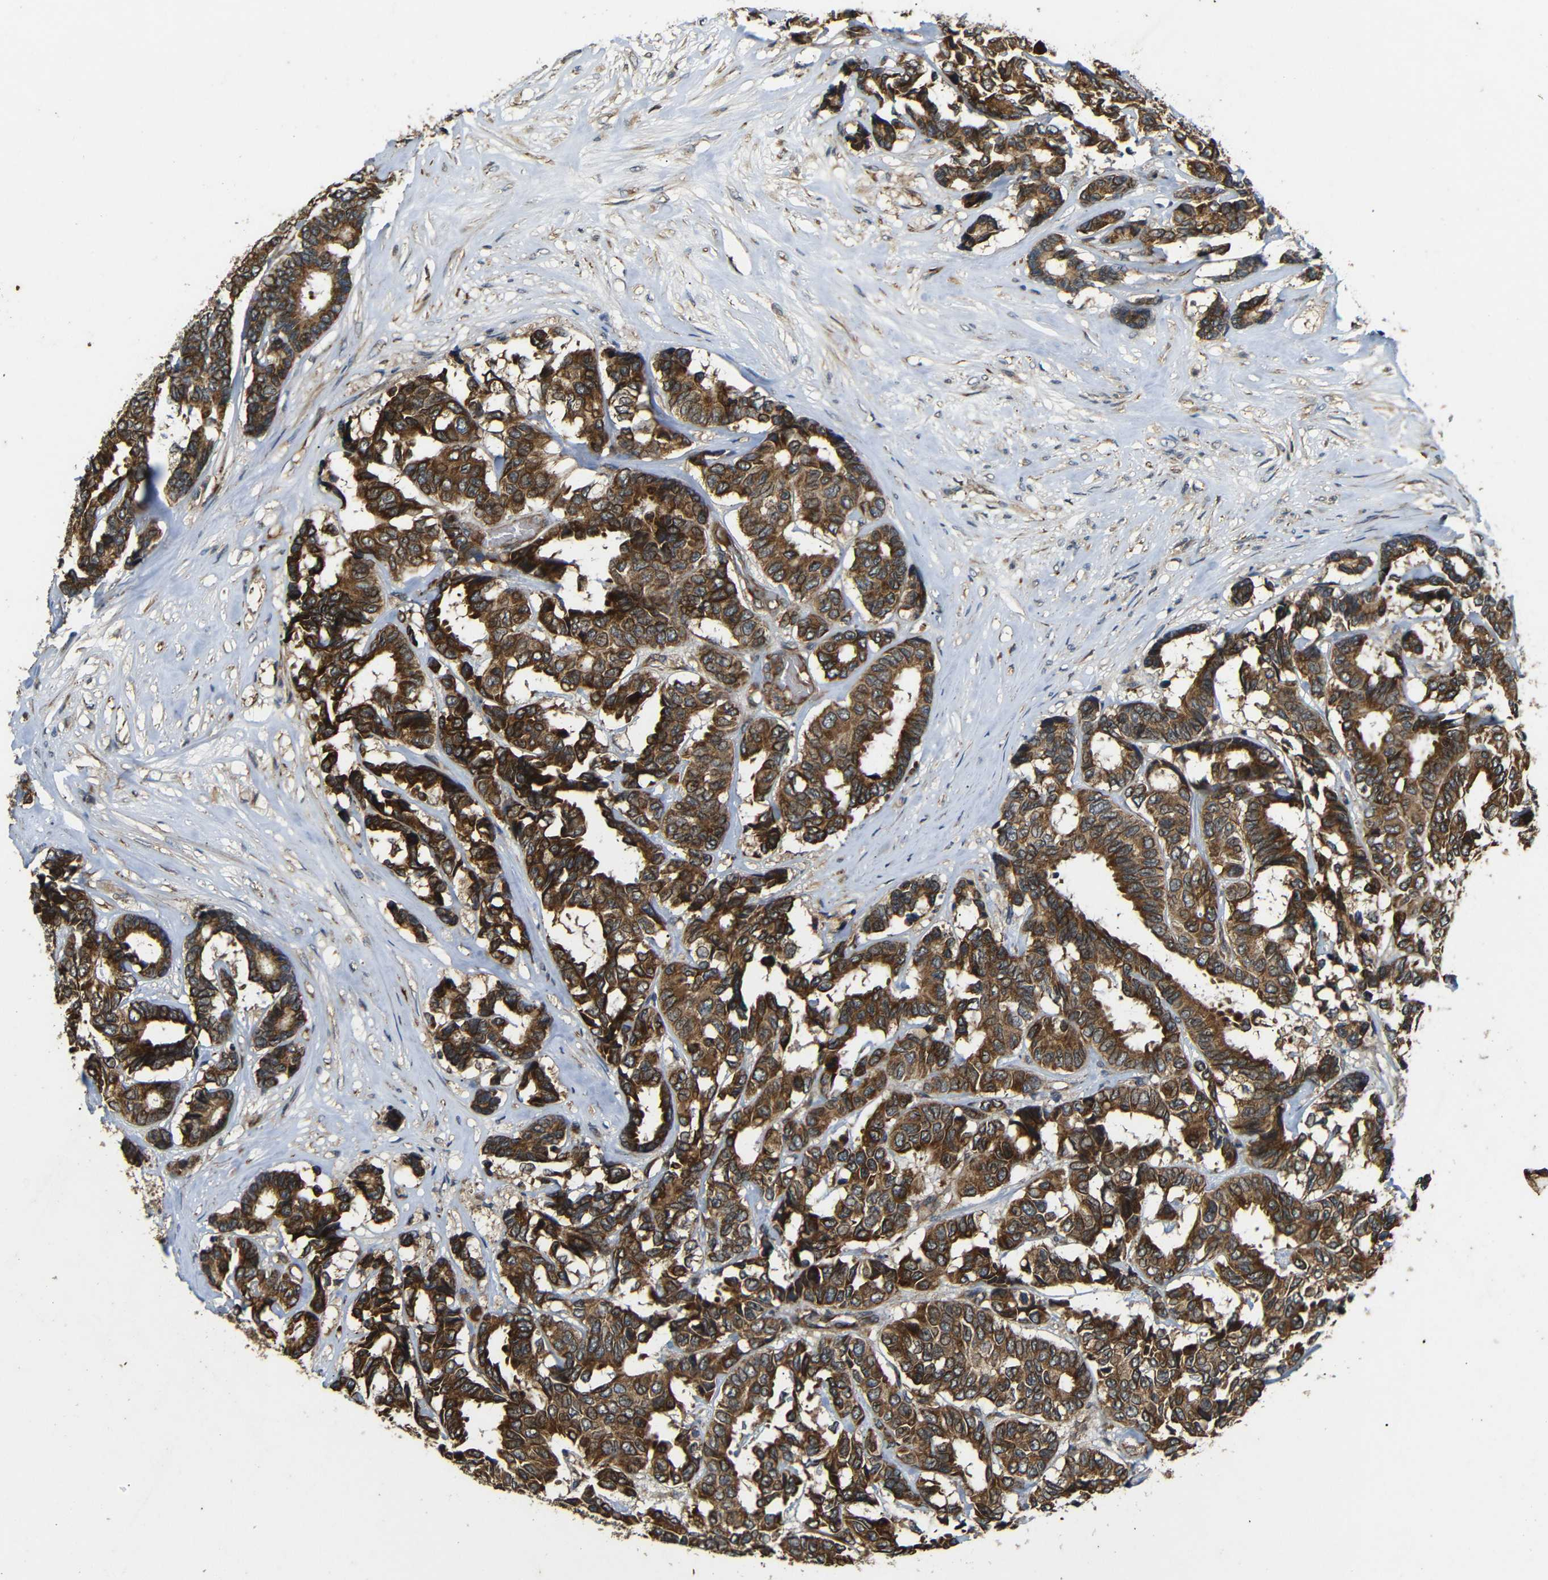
{"staining": {"intensity": "strong", "quantity": ">75%", "location": "cytoplasmic/membranous"}, "tissue": "breast cancer", "cell_type": "Tumor cells", "image_type": "cancer", "snomed": [{"axis": "morphology", "description": "Duct carcinoma"}, {"axis": "topography", "description": "Breast"}], "caption": "Protein expression analysis of intraductal carcinoma (breast) displays strong cytoplasmic/membranous positivity in about >75% of tumor cells. Using DAB (3,3'-diaminobenzidine) (brown) and hematoxylin (blue) stains, captured at high magnification using brightfield microscopy.", "gene": "TRPC1", "patient": {"sex": "female", "age": 87}}